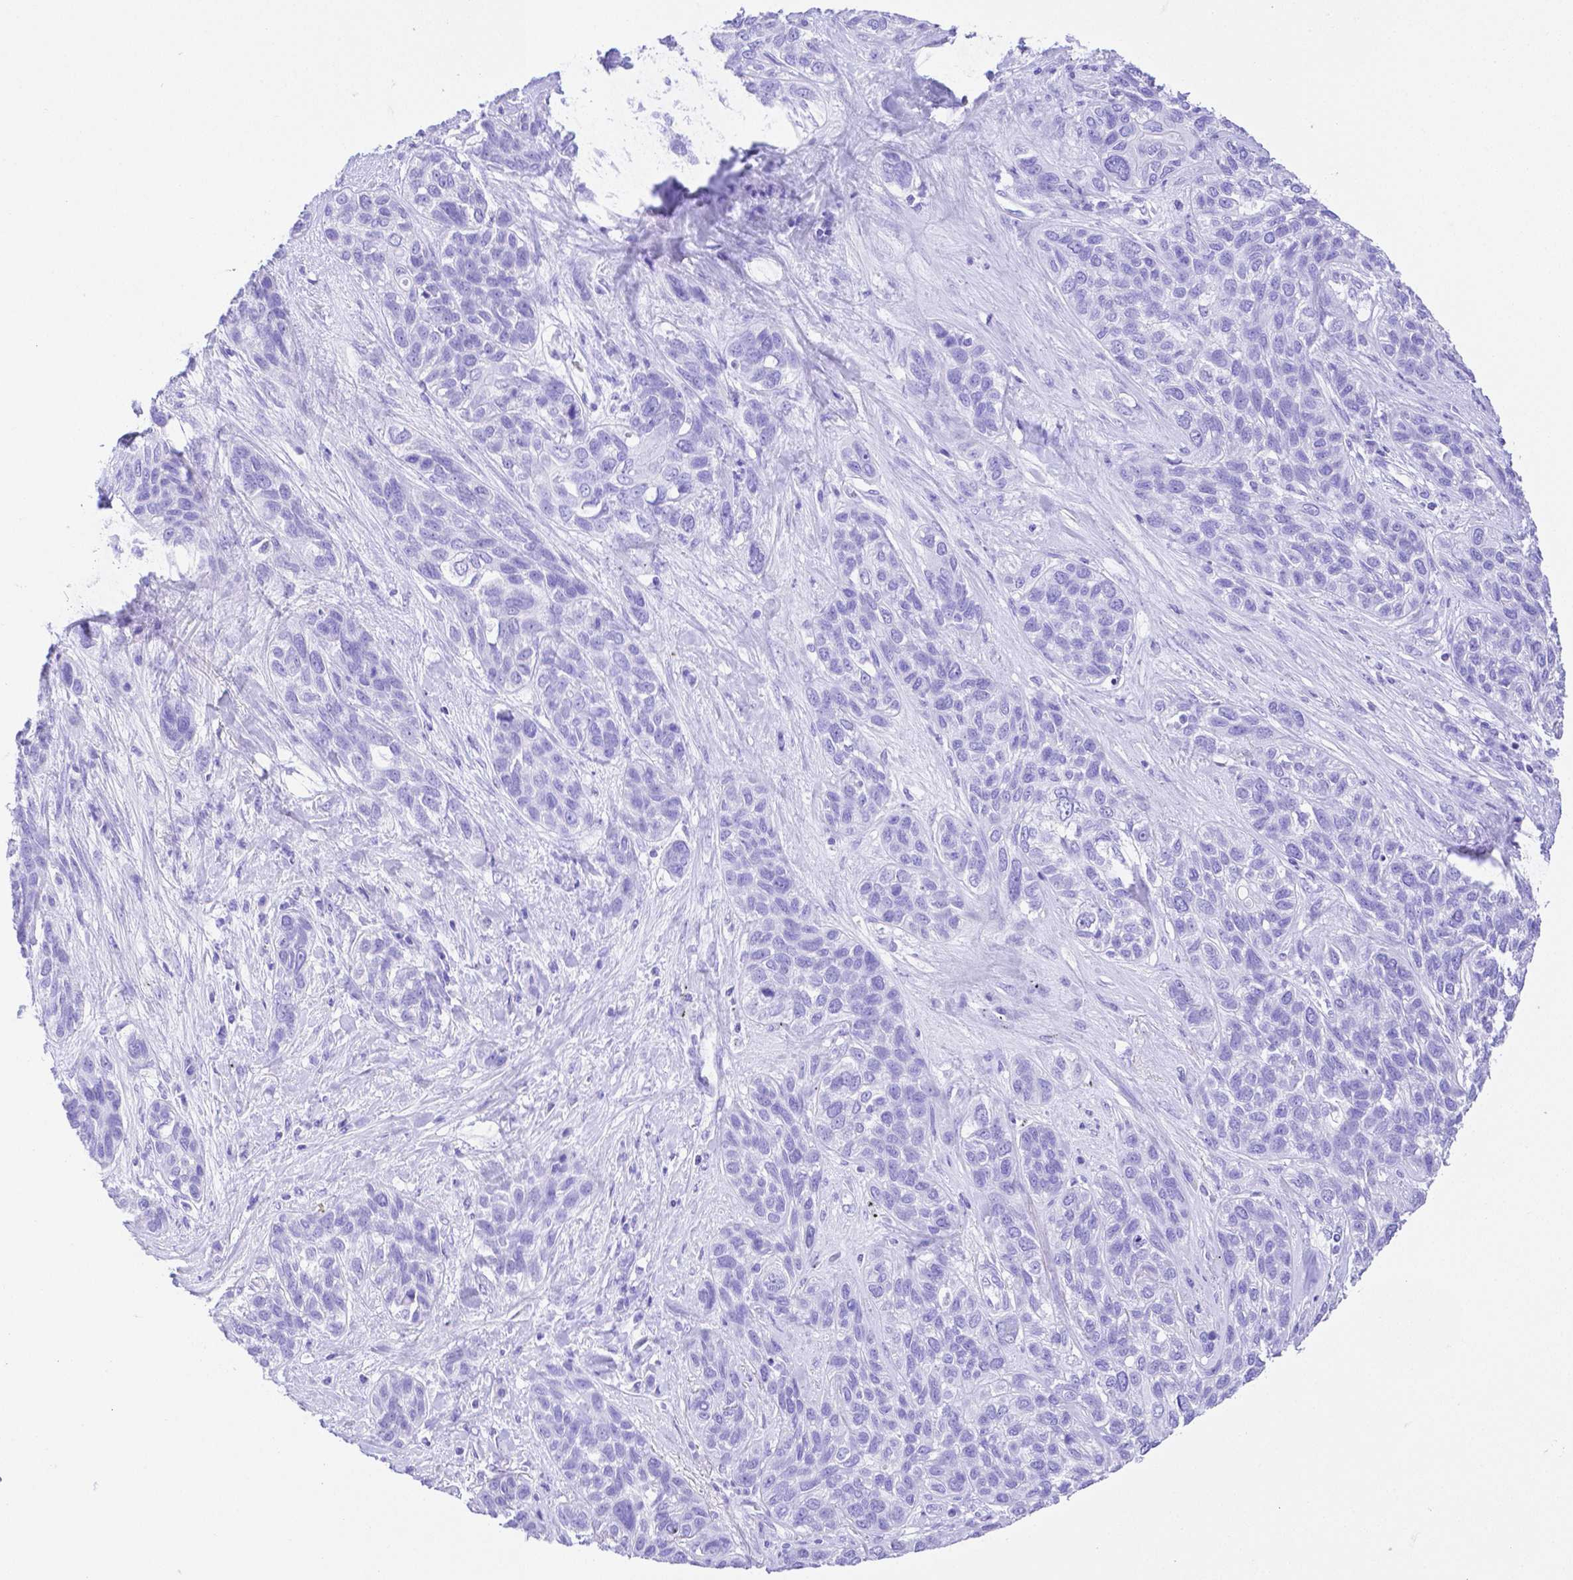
{"staining": {"intensity": "negative", "quantity": "none", "location": "none"}, "tissue": "lung cancer", "cell_type": "Tumor cells", "image_type": "cancer", "snomed": [{"axis": "morphology", "description": "Squamous cell carcinoma, NOS"}, {"axis": "topography", "description": "Lung"}], "caption": "Lung cancer was stained to show a protein in brown. There is no significant expression in tumor cells.", "gene": "SMR3A", "patient": {"sex": "female", "age": 70}}